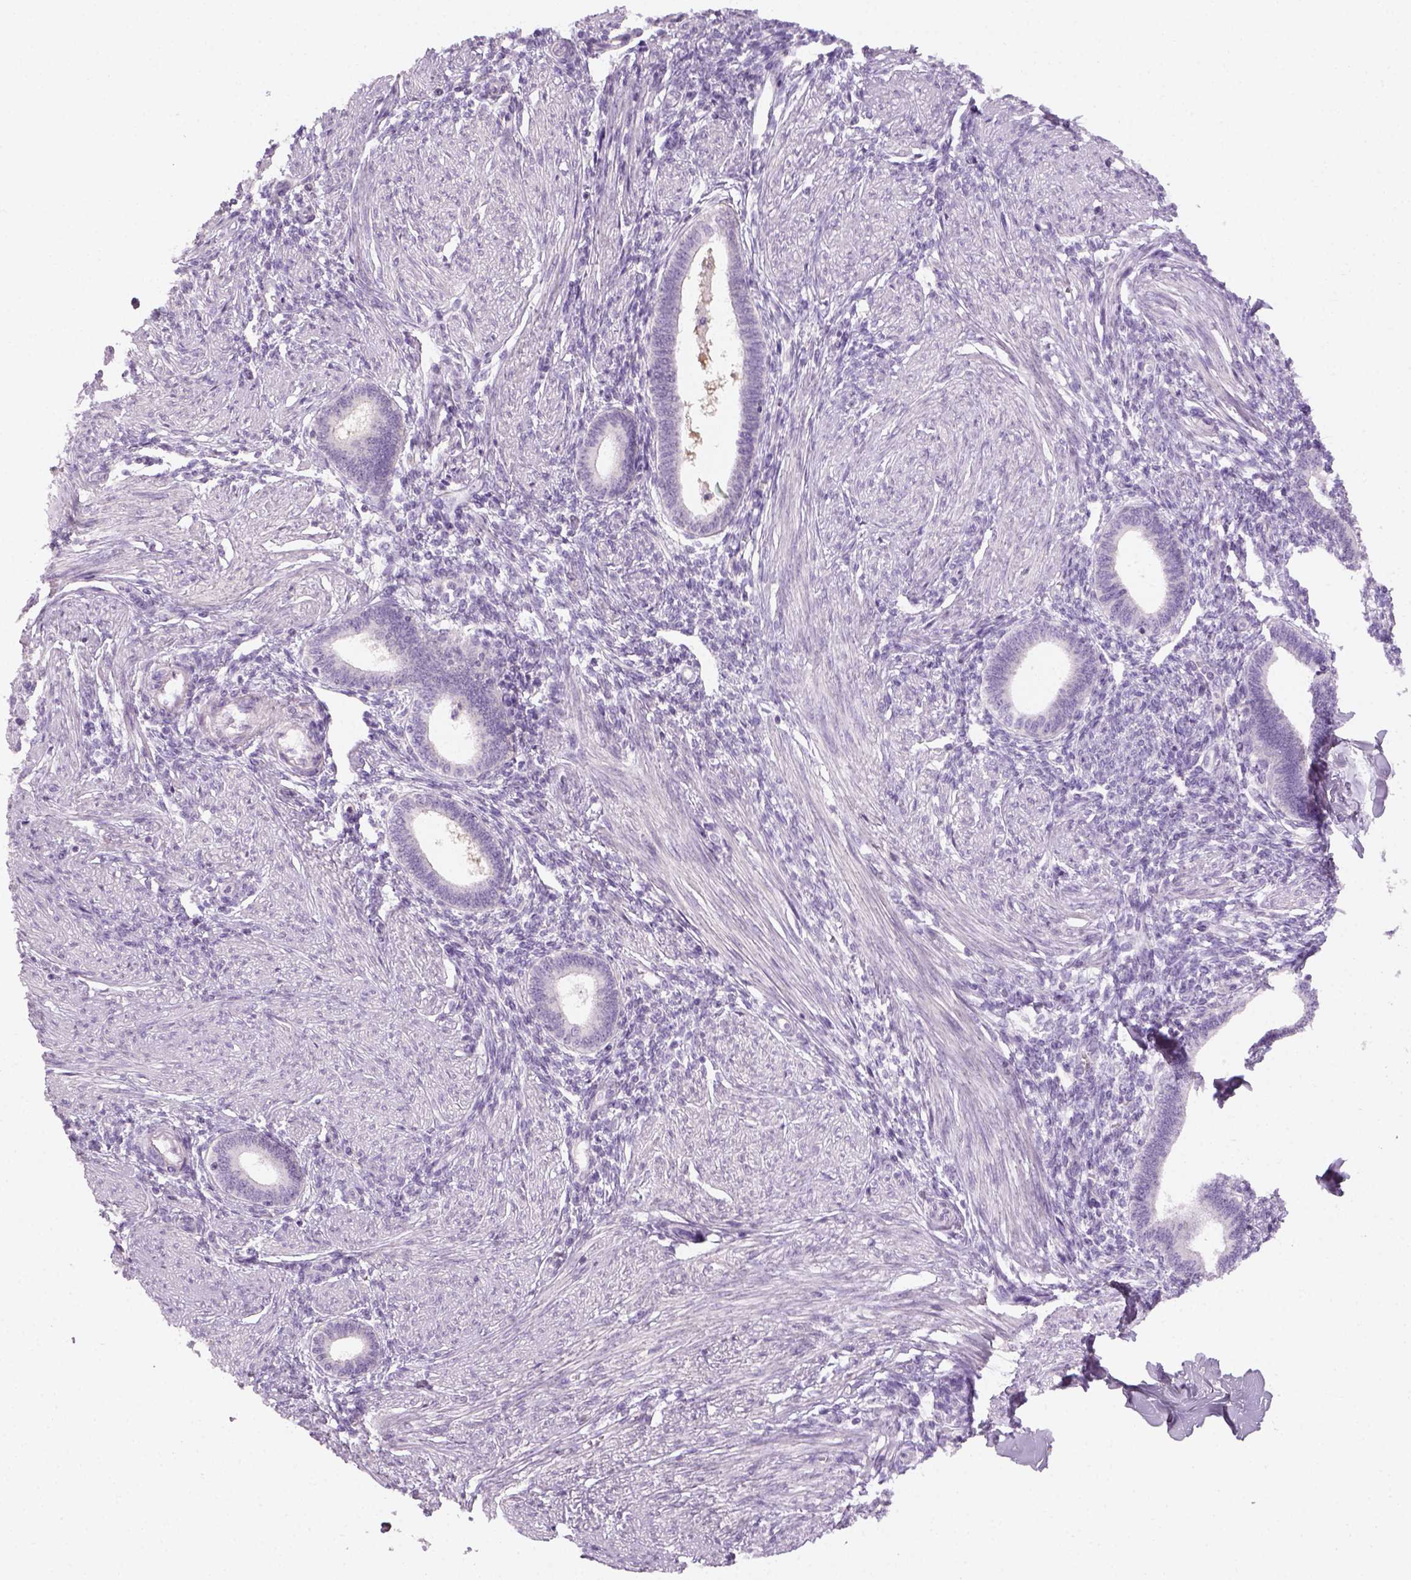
{"staining": {"intensity": "negative", "quantity": "none", "location": "none"}, "tissue": "endometrium", "cell_type": "Cells in endometrial stroma", "image_type": "normal", "snomed": [{"axis": "morphology", "description": "Normal tissue, NOS"}, {"axis": "topography", "description": "Endometrium"}], "caption": "Immunohistochemical staining of normal endometrium reveals no significant expression in cells in endometrial stroma.", "gene": "GFI1B", "patient": {"sex": "female", "age": 42}}